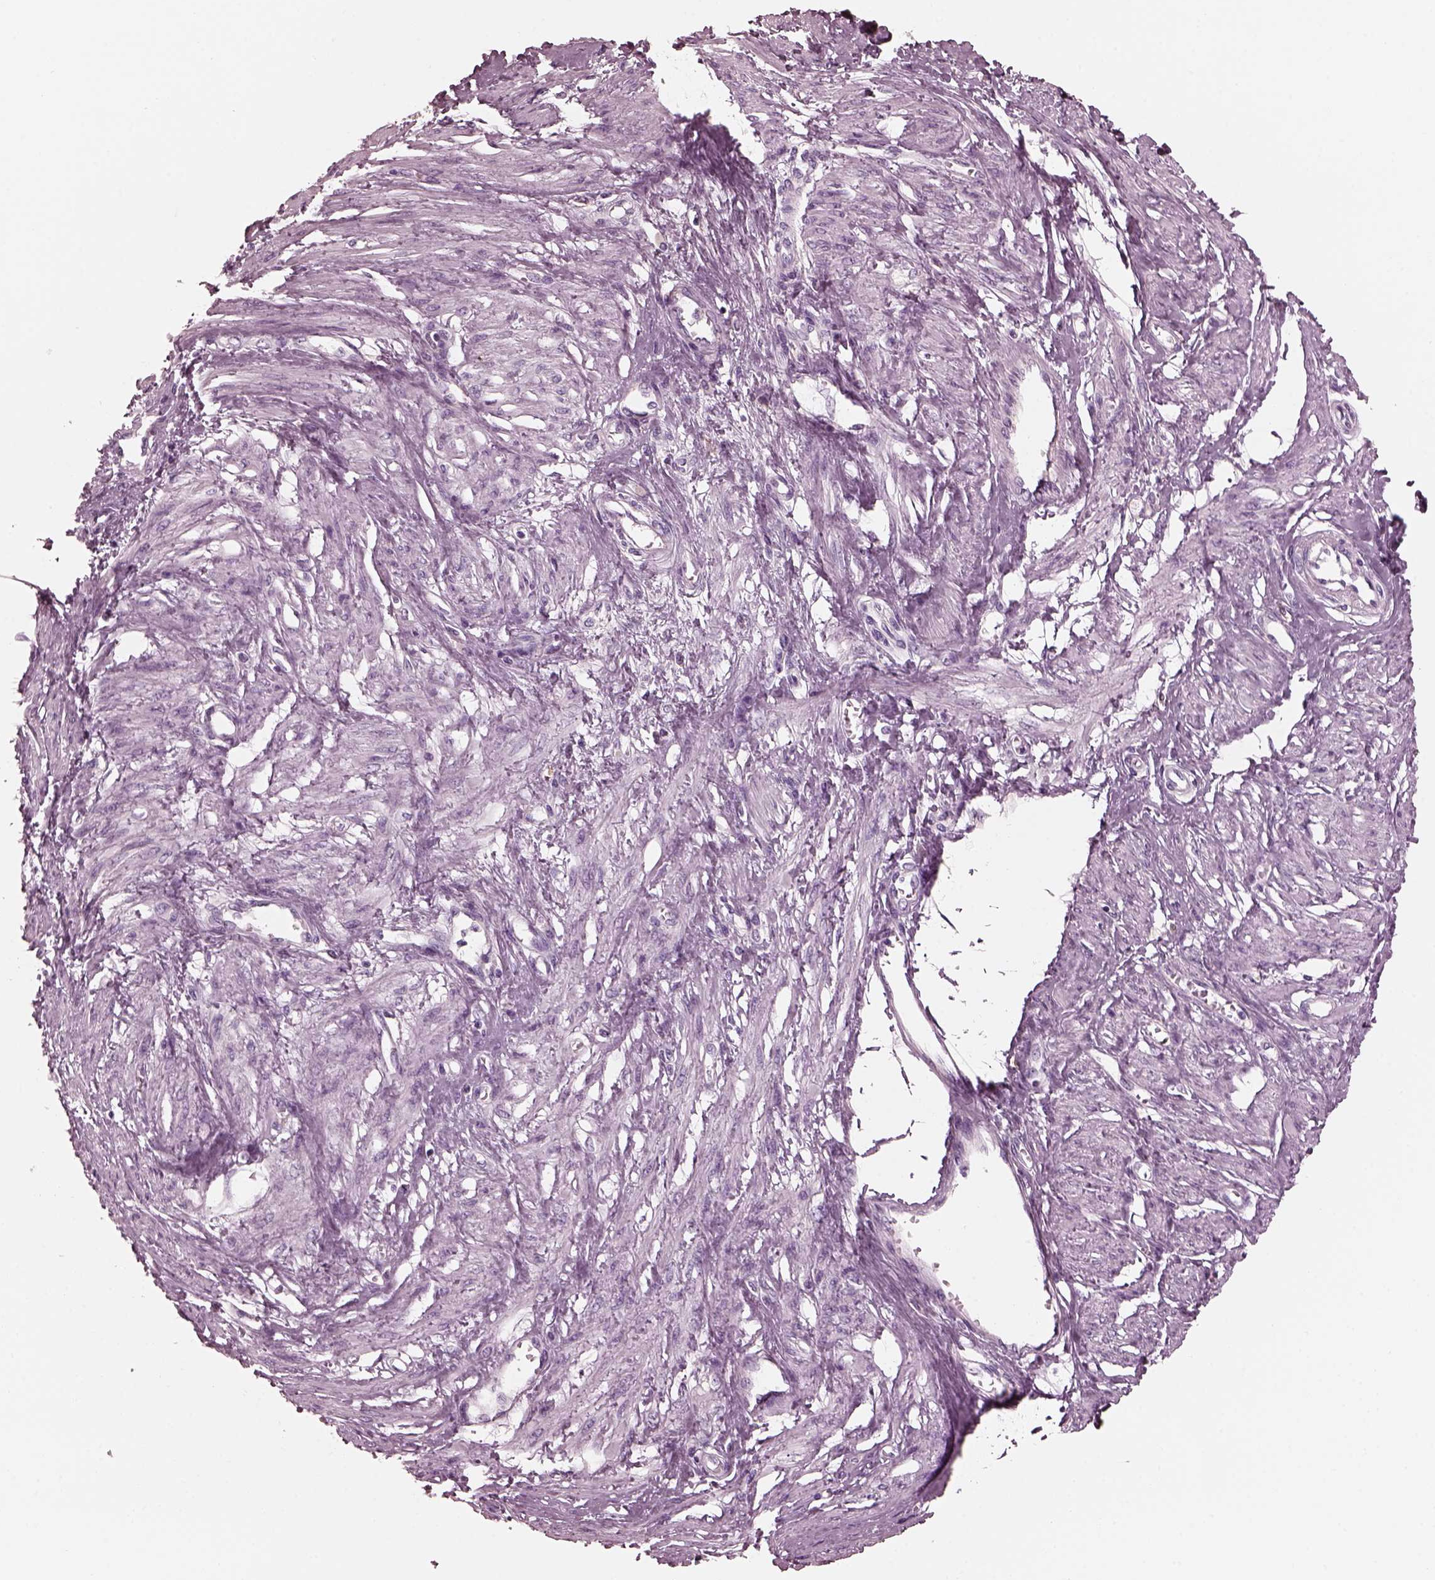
{"staining": {"intensity": "negative", "quantity": "none", "location": "none"}, "tissue": "smooth muscle", "cell_type": "Smooth muscle cells", "image_type": "normal", "snomed": [{"axis": "morphology", "description": "Normal tissue, NOS"}, {"axis": "topography", "description": "Smooth muscle"}, {"axis": "topography", "description": "Uterus"}], "caption": "There is no significant positivity in smooth muscle cells of smooth muscle. (DAB (3,3'-diaminobenzidine) IHC with hematoxylin counter stain).", "gene": "CGA", "patient": {"sex": "female", "age": 39}}